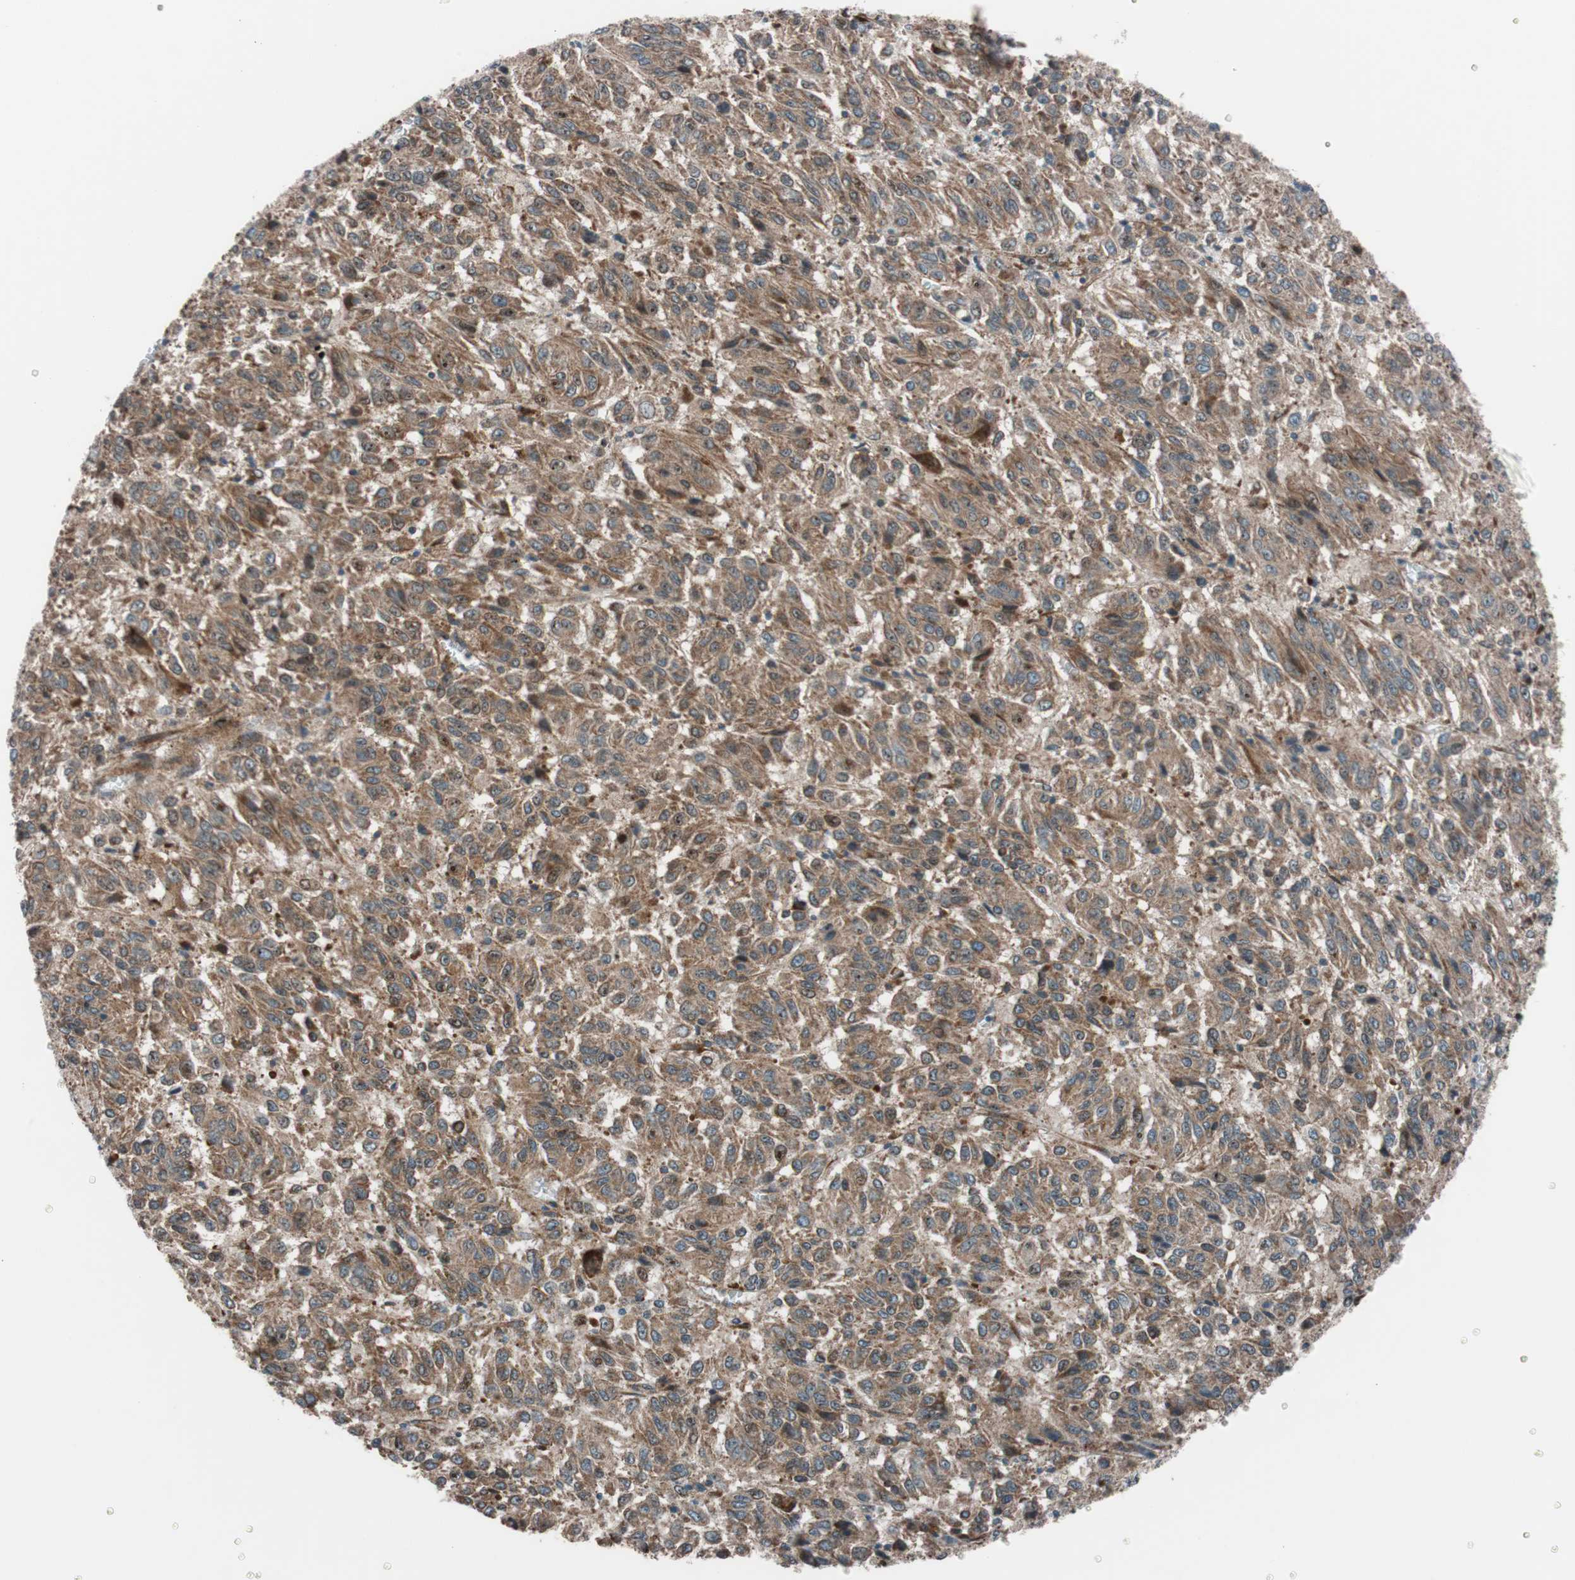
{"staining": {"intensity": "strong", "quantity": ">75%", "location": "cytoplasmic/membranous"}, "tissue": "melanoma", "cell_type": "Tumor cells", "image_type": "cancer", "snomed": [{"axis": "morphology", "description": "Malignant melanoma, Metastatic site"}, {"axis": "topography", "description": "Lung"}], "caption": "Malignant melanoma (metastatic site) was stained to show a protein in brown. There is high levels of strong cytoplasmic/membranous staining in about >75% of tumor cells.", "gene": "CCL14", "patient": {"sex": "male", "age": 64}}